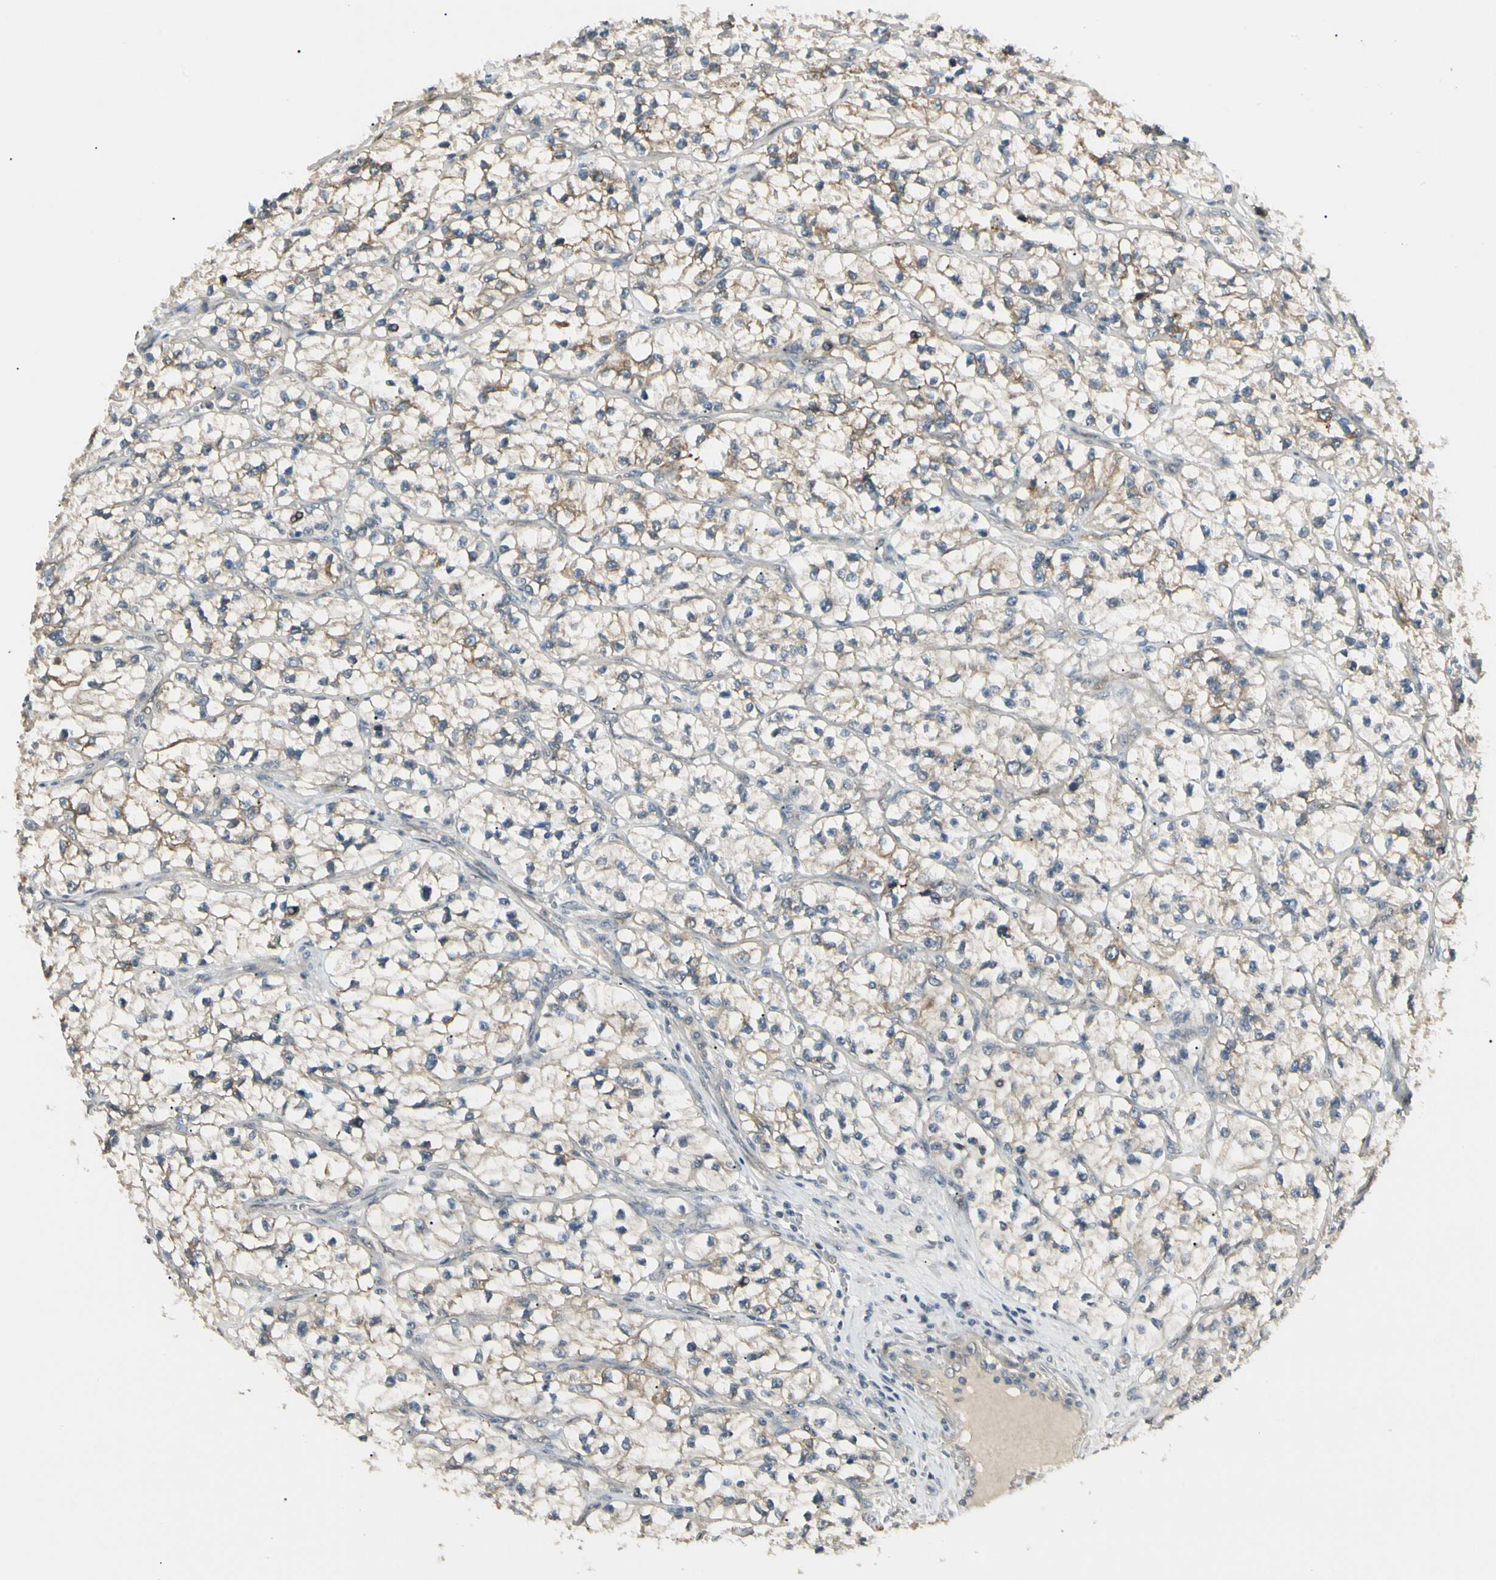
{"staining": {"intensity": "weak", "quantity": "25%-75%", "location": "cytoplasmic/membranous"}, "tissue": "renal cancer", "cell_type": "Tumor cells", "image_type": "cancer", "snomed": [{"axis": "morphology", "description": "Adenocarcinoma, NOS"}, {"axis": "topography", "description": "Kidney"}], "caption": "Protein staining shows weak cytoplasmic/membranous staining in approximately 25%-75% of tumor cells in renal adenocarcinoma. The staining was performed using DAB to visualize the protein expression in brown, while the nuclei were stained in blue with hematoxylin (Magnification: 20x).", "gene": "P3H2", "patient": {"sex": "female", "age": 57}}